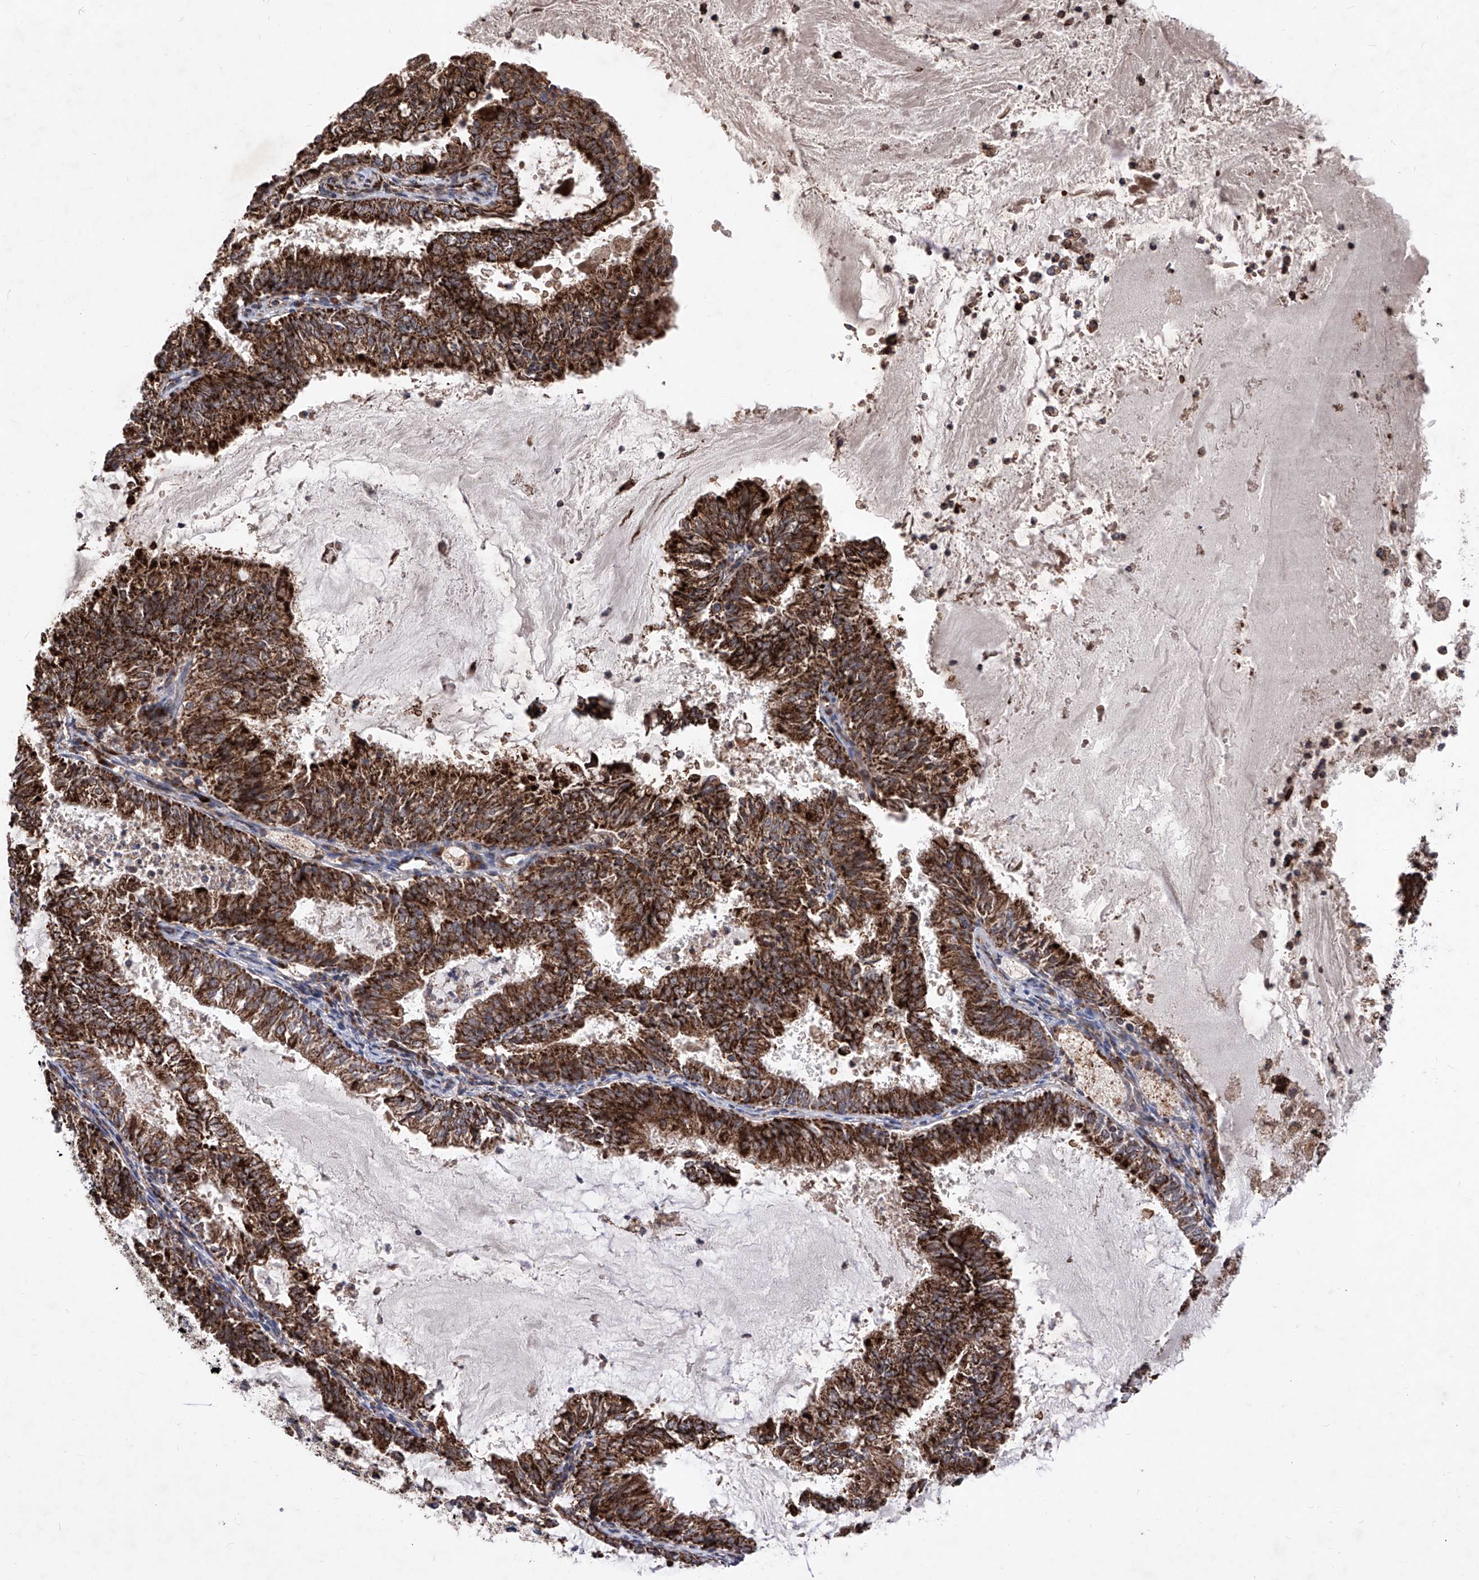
{"staining": {"intensity": "strong", "quantity": ">75%", "location": "cytoplasmic/membranous"}, "tissue": "endometrial cancer", "cell_type": "Tumor cells", "image_type": "cancer", "snomed": [{"axis": "morphology", "description": "Adenocarcinoma, NOS"}, {"axis": "topography", "description": "Endometrium"}], "caption": "Immunohistochemical staining of endometrial cancer displays high levels of strong cytoplasmic/membranous protein expression in approximately >75% of tumor cells. (Stains: DAB in brown, nuclei in blue, Microscopy: brightfield microscopy at high magnification).", "gene": "SEMA6A", "patient": {"sex": "female", "age": 57}}